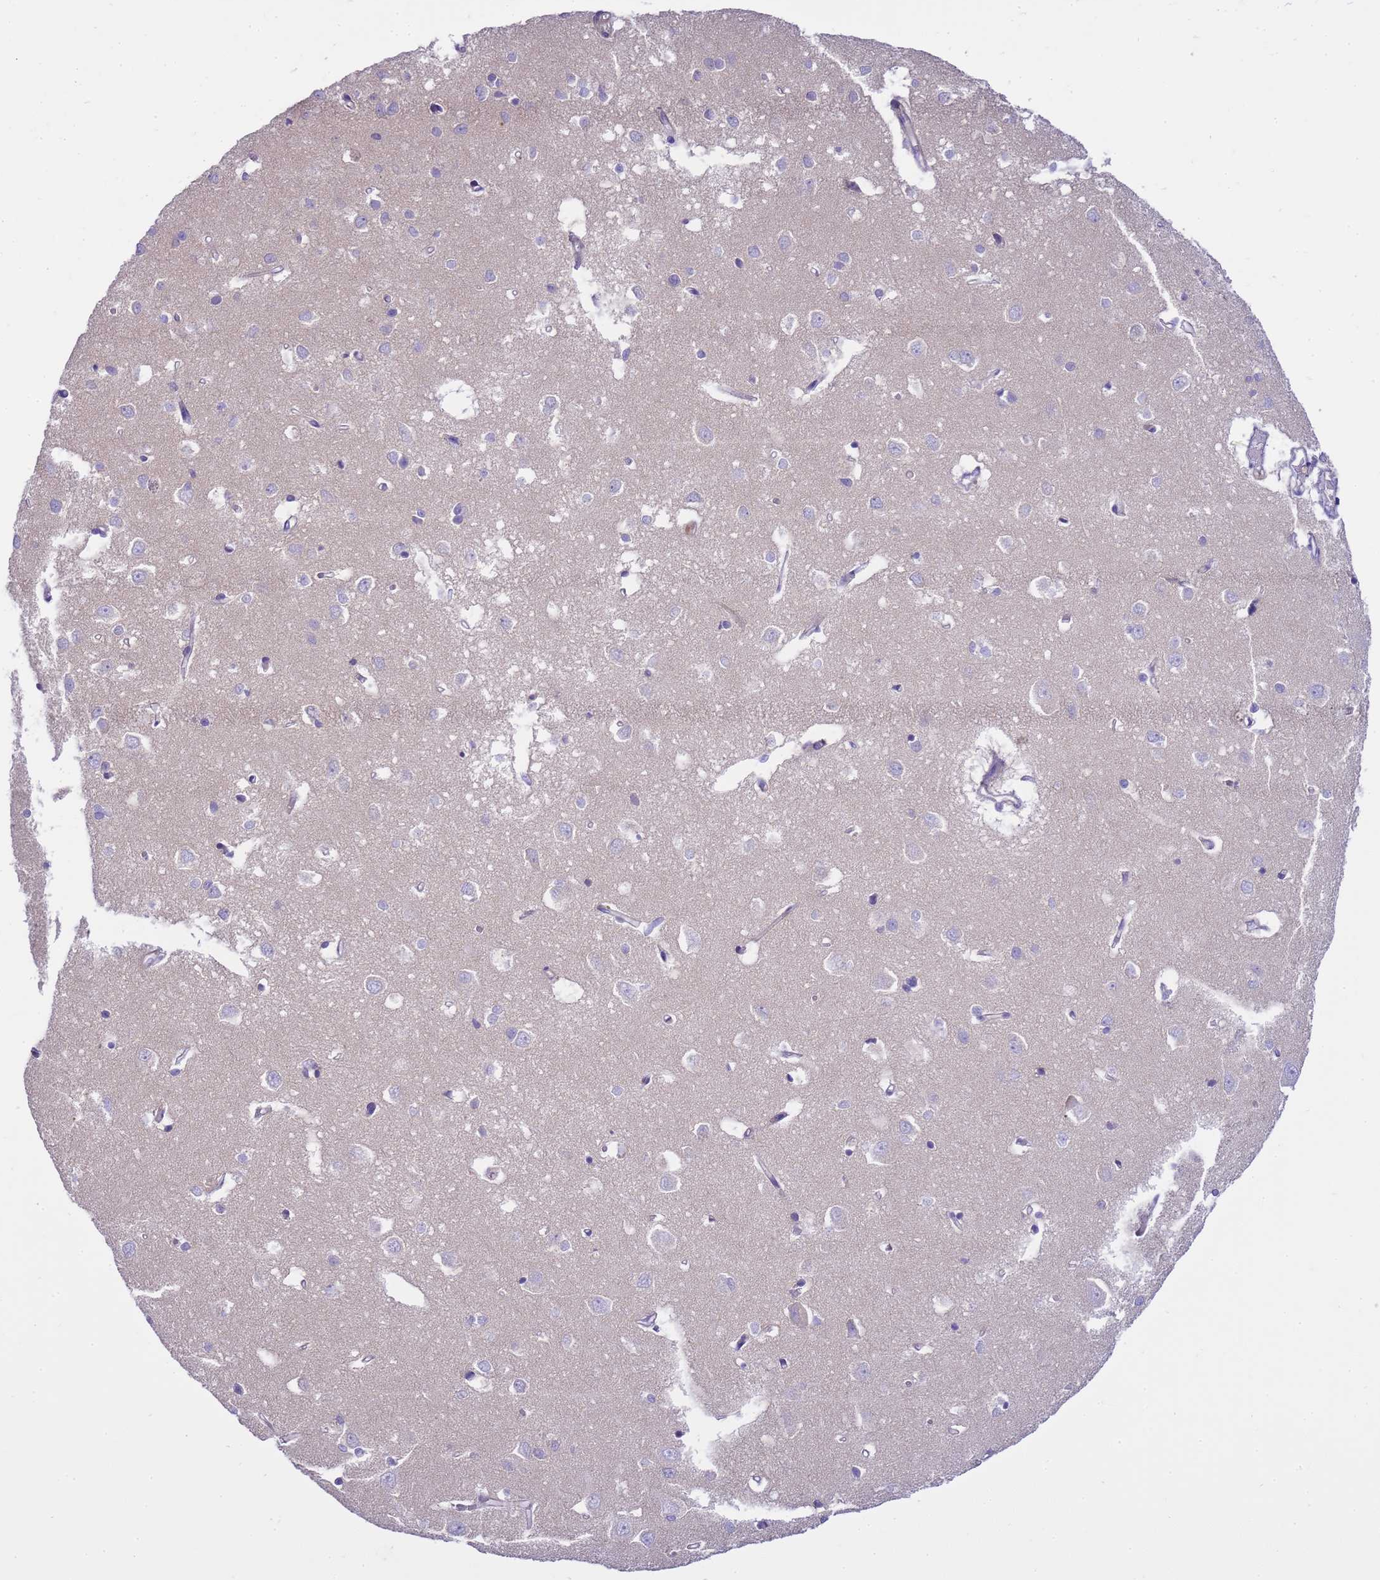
{"staining": {"intensity": "negative", "quantity": "none", "location": "none"}, "tissue": "cerebral cortex", "cell_type": "Endothelial cells", "image_type": "normal", "snomed": [{"axis": "morphology", "description": "Normal tissue, NOS"}, {"axis": "topography", "description": "Cerebral cortex"}], "caption": "This is a micrograph of IHC staining of normal cerebral cortex, which shows no expression in endothelial cells.", "gene": "RIPPLY2", "patient": {"sex": "female", "age": 64}}